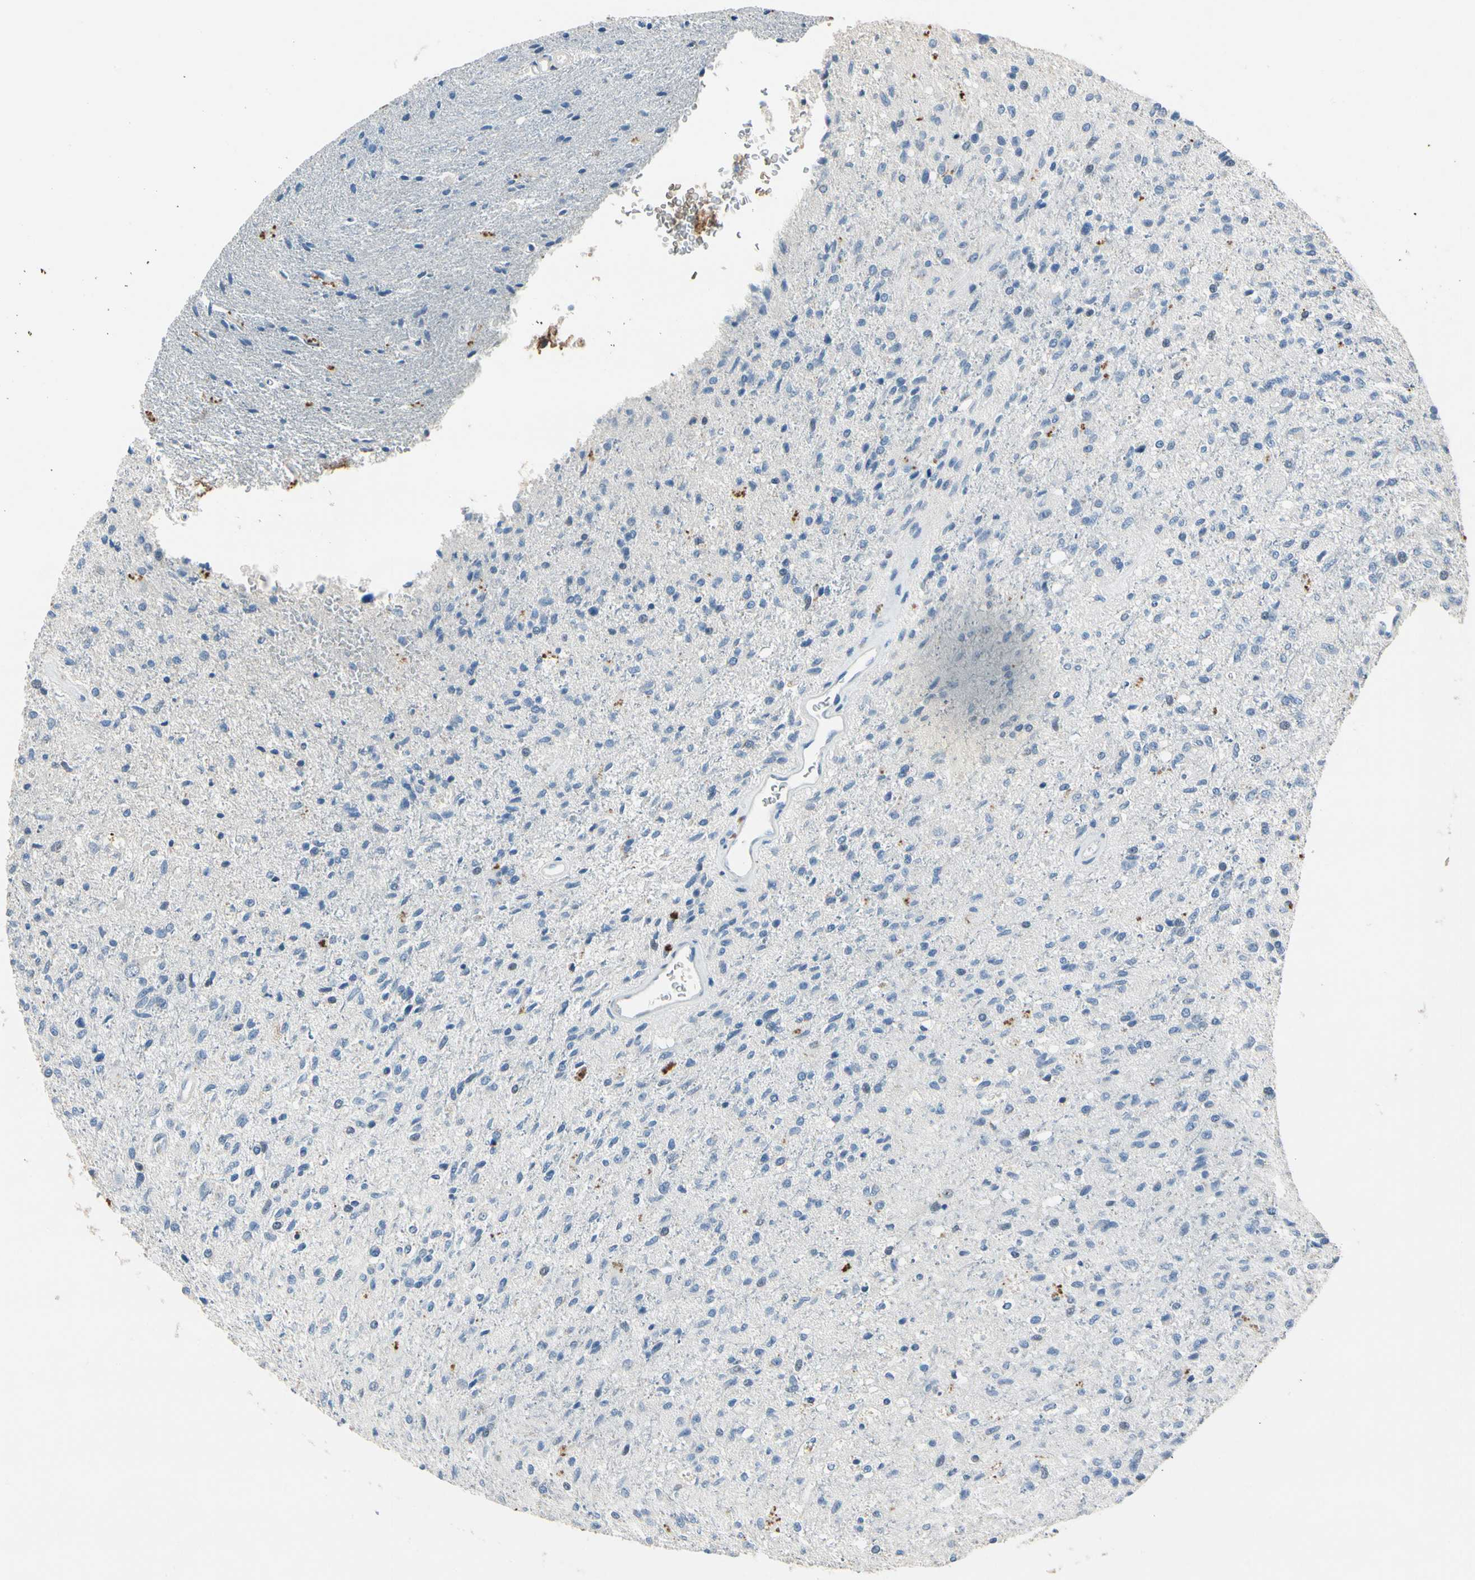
{"staining": {"intensity": "negative", "quantity": "none", "location": "none"}, "tissue": "glioma", "cell_type": "Tumor cells", "image_type": "cancer", "snomed": [{"axis": "morphology", "description": "Normal tissue, NOS"}, {"axis": "morphology", "description": "Glioma, malignant, High grade"}, {"axis": "topography", "description": "Cerebral cortex"}], "caption": "Tumor cells are negative for protein expression in human glioma. (DAB immunohistochemistry (IHC) with hematoxylin counter stain).", "gene": "CPA3", "patient": {"sex": "male", "age": 77}}